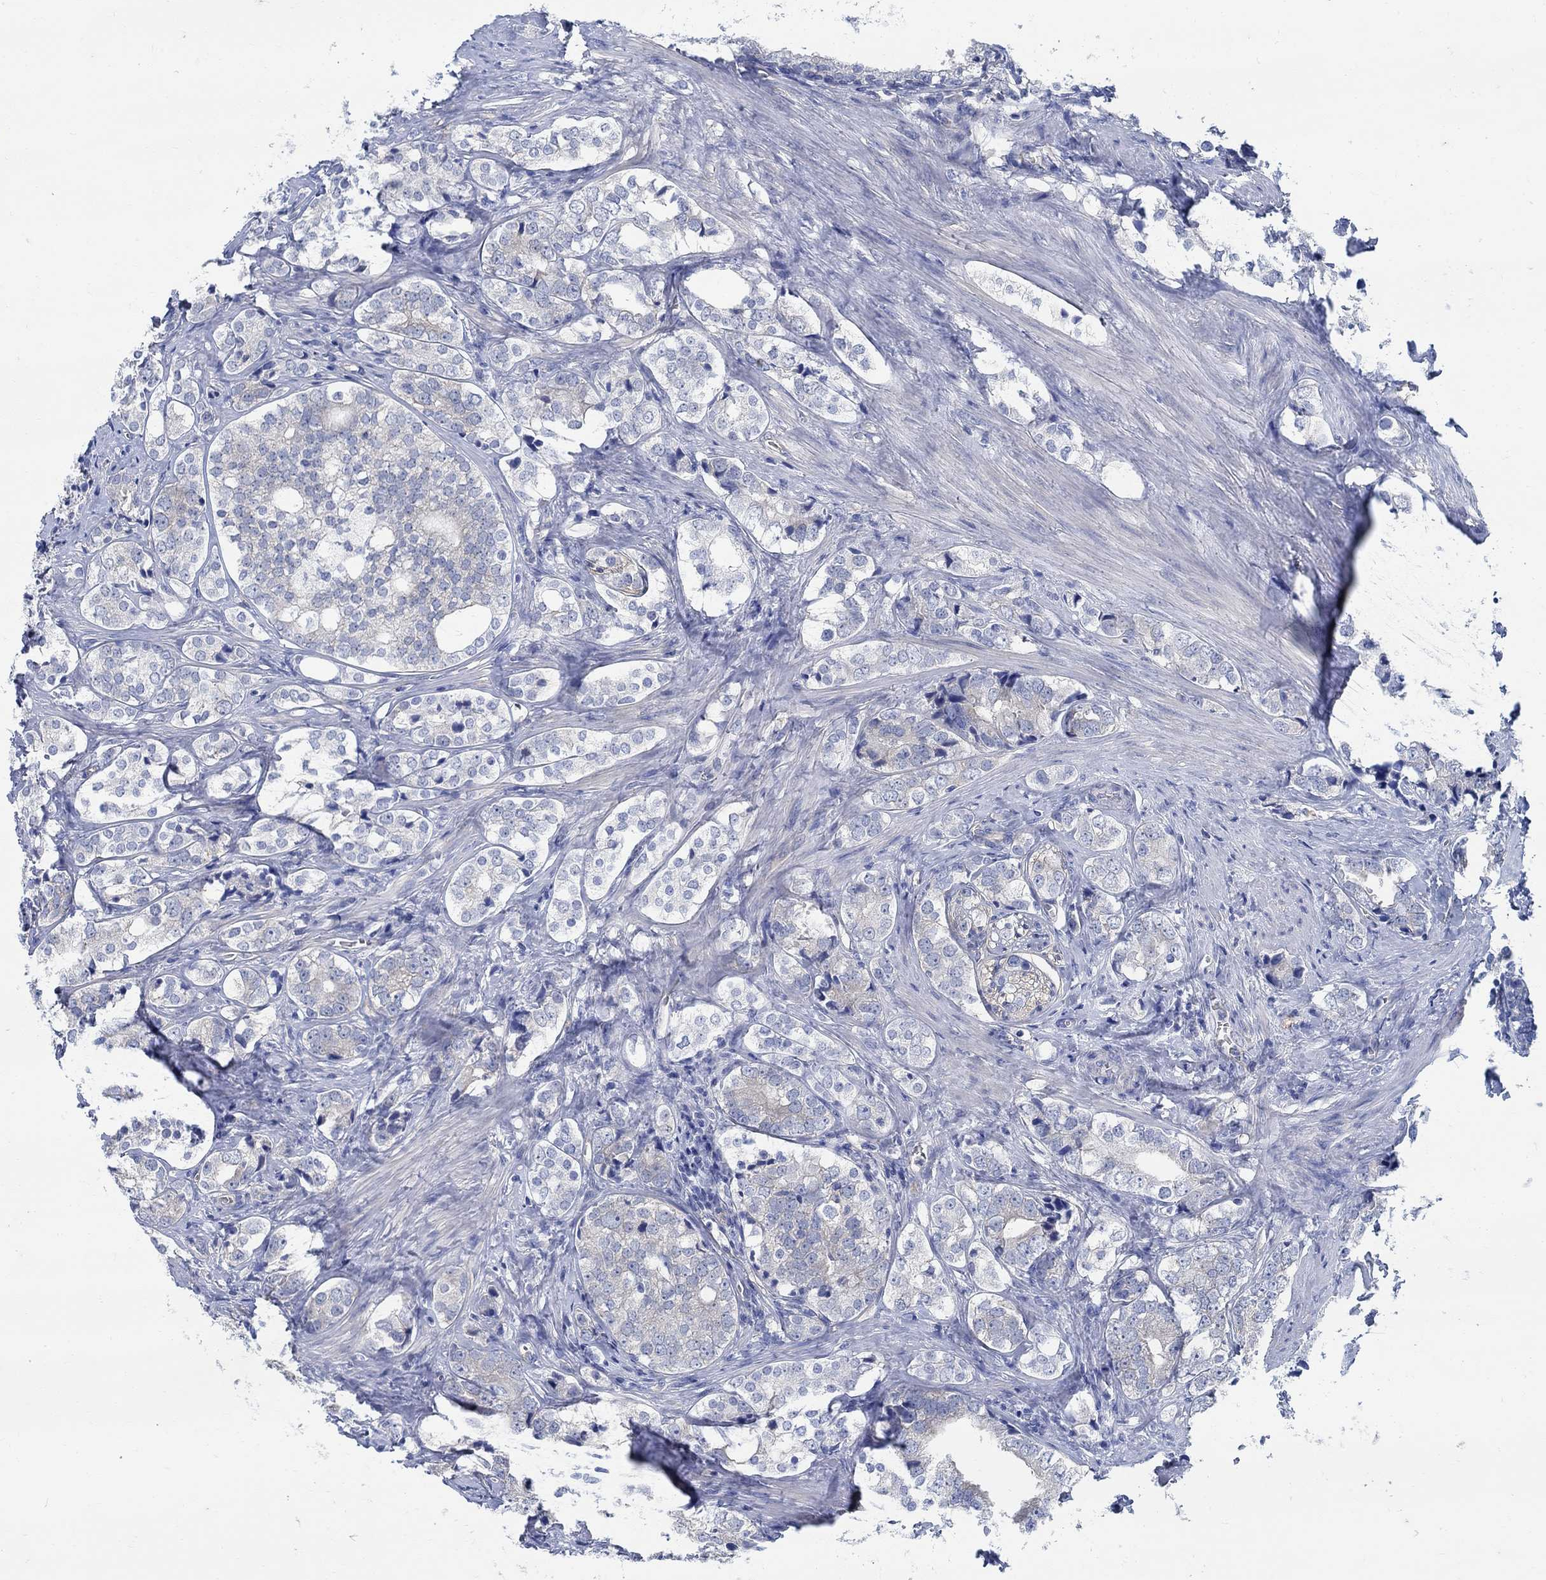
{"staining": {"intensity": "negative", "quantity": "none", "location": "none"}, "tissue": "prostate cancer", "cell_type": "Tumor cells", "image_type": "cancer", "snomed": [{"axis": "morphology", "description": "Adenocarcinoma, NOS"}, {"axis": "topography", "description": "Prostate and seminal vesicle, NOS"}], "caption": "Photomicrograph shows no protein expression in tumor cells of prostate cancer (adenocarcinoma) tissue.", "gene": "TMEM198", "patient": {"sex": "male", "age": 63}}